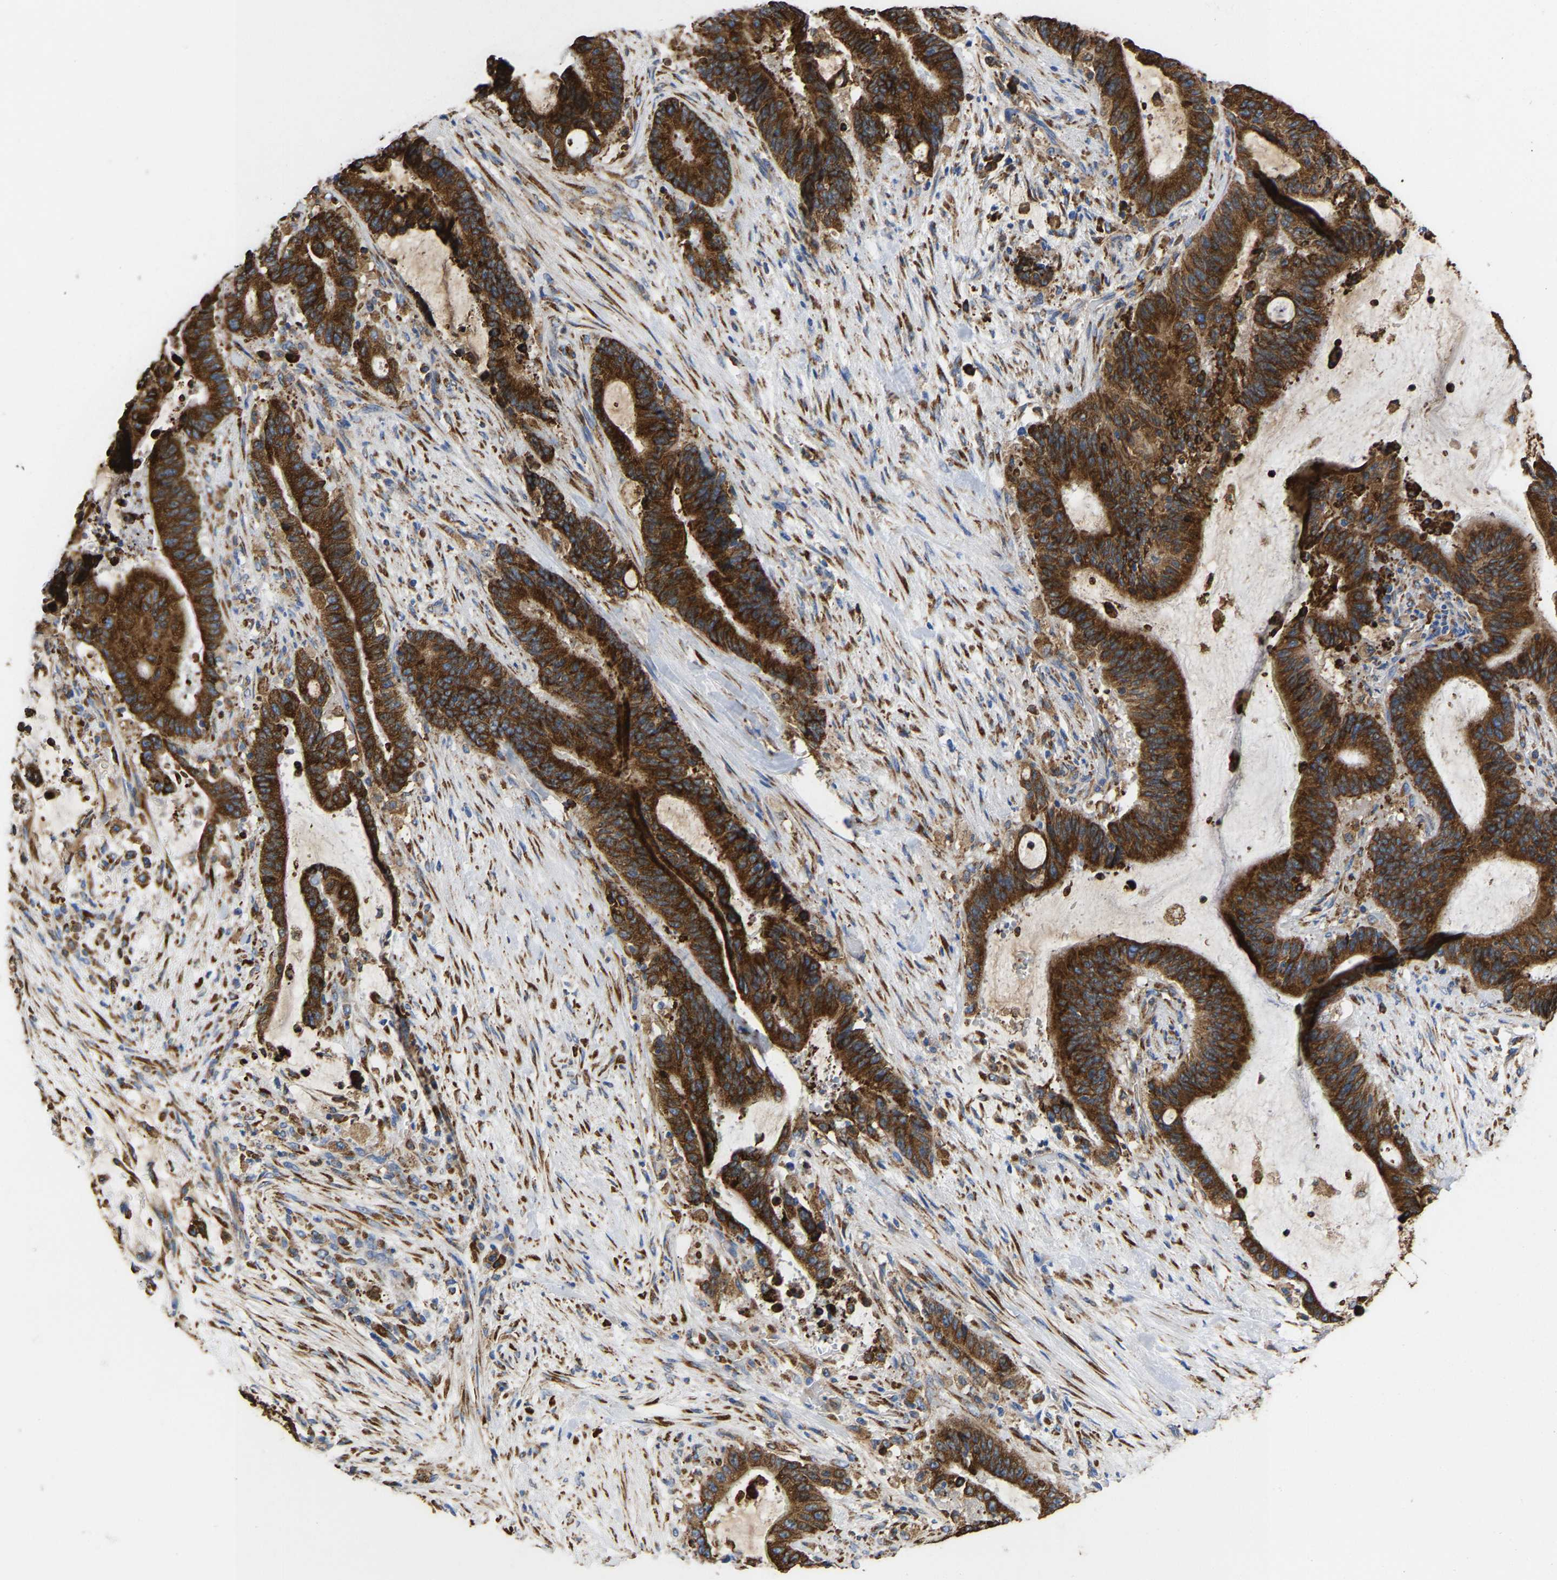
{"staining": {"intensity": "strong", "quantity": ">75%", "location": "cytoplasmic/membranous"}, "tissue": "liver cancer", "cell_type": "Tumor cells", "image_type": "cancer", "snomed": [{"axis": "morphology", "description": "Normal tissue, NOS"}, {"axis": "morphology", "description": "Cholangiocarcinoma"}, {"axis": "topography", "description": "Liver"}, {"axis": "topography", "description": "Peripheral nerve tissue"}], "caption": "Tumor cells reveal strong cytoplasmic/membranous expression in approximately >75% of cells in cholangiocarcinoma (liver).", "gene": "P4HB", "patient": {"sex": "female", "age": 73}}